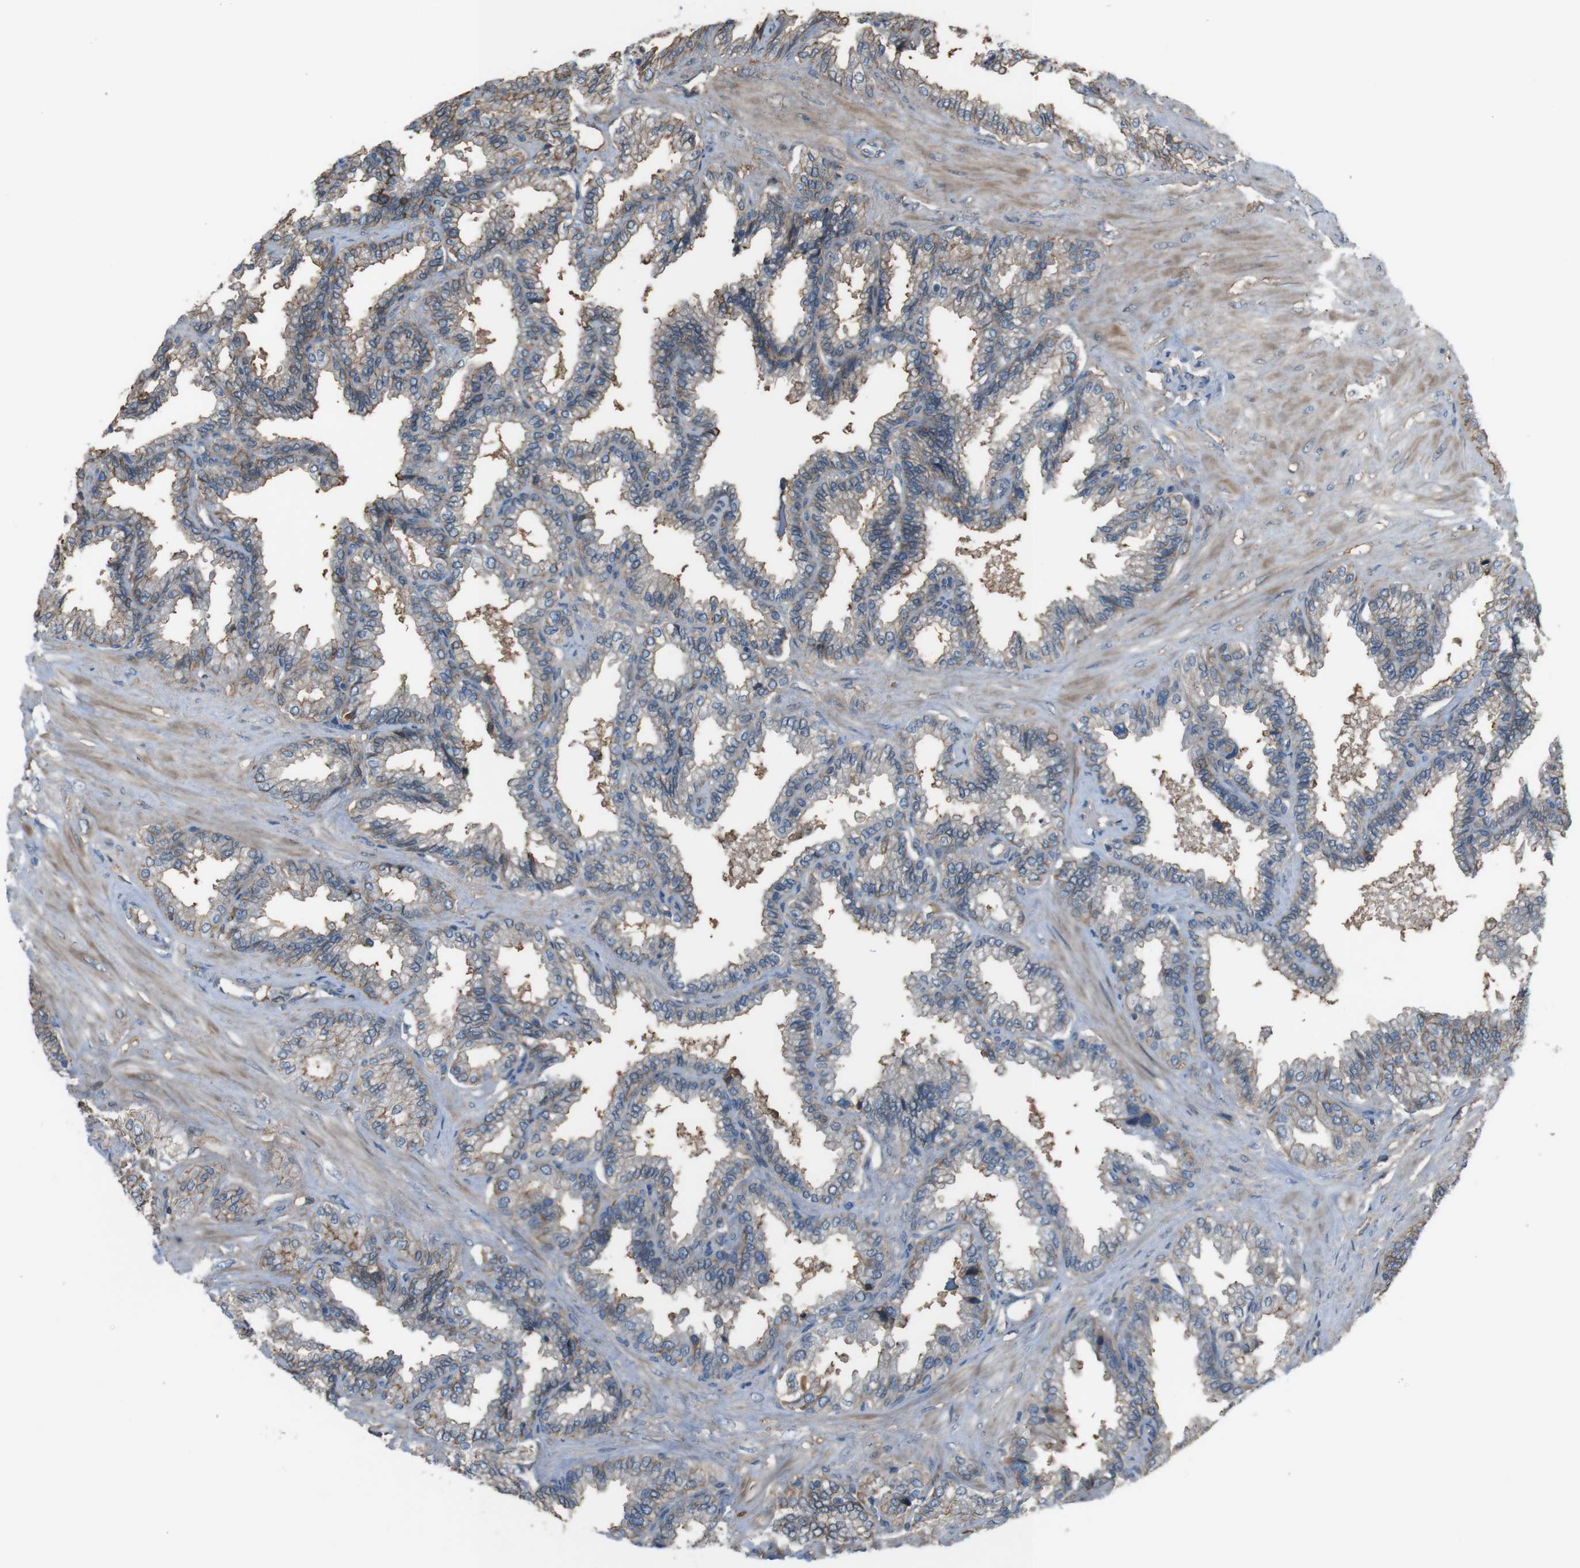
{"staining": {"intensity": "weak", "quantity": "25%-75%", "location": "cytoplasmic/membranous"}, "tissue": "seminal vesicle", "cell_type": "Glandular cells", "image_type": "normal", "snomed": [{"axis": "morphology", "description": "Normal tissue, NOS"}, {"axis": "topography", "description": "Seminal veicle"}], "caption": "The image reveals immunohistochemical staining of normal seminal vesicle. There is weak cytoplasmic/membranous positivity is seen in approximately 25%-75% of glandular cells.", "gene": "ATP2B1", "patient": {"sex": "male", "age": 46}}